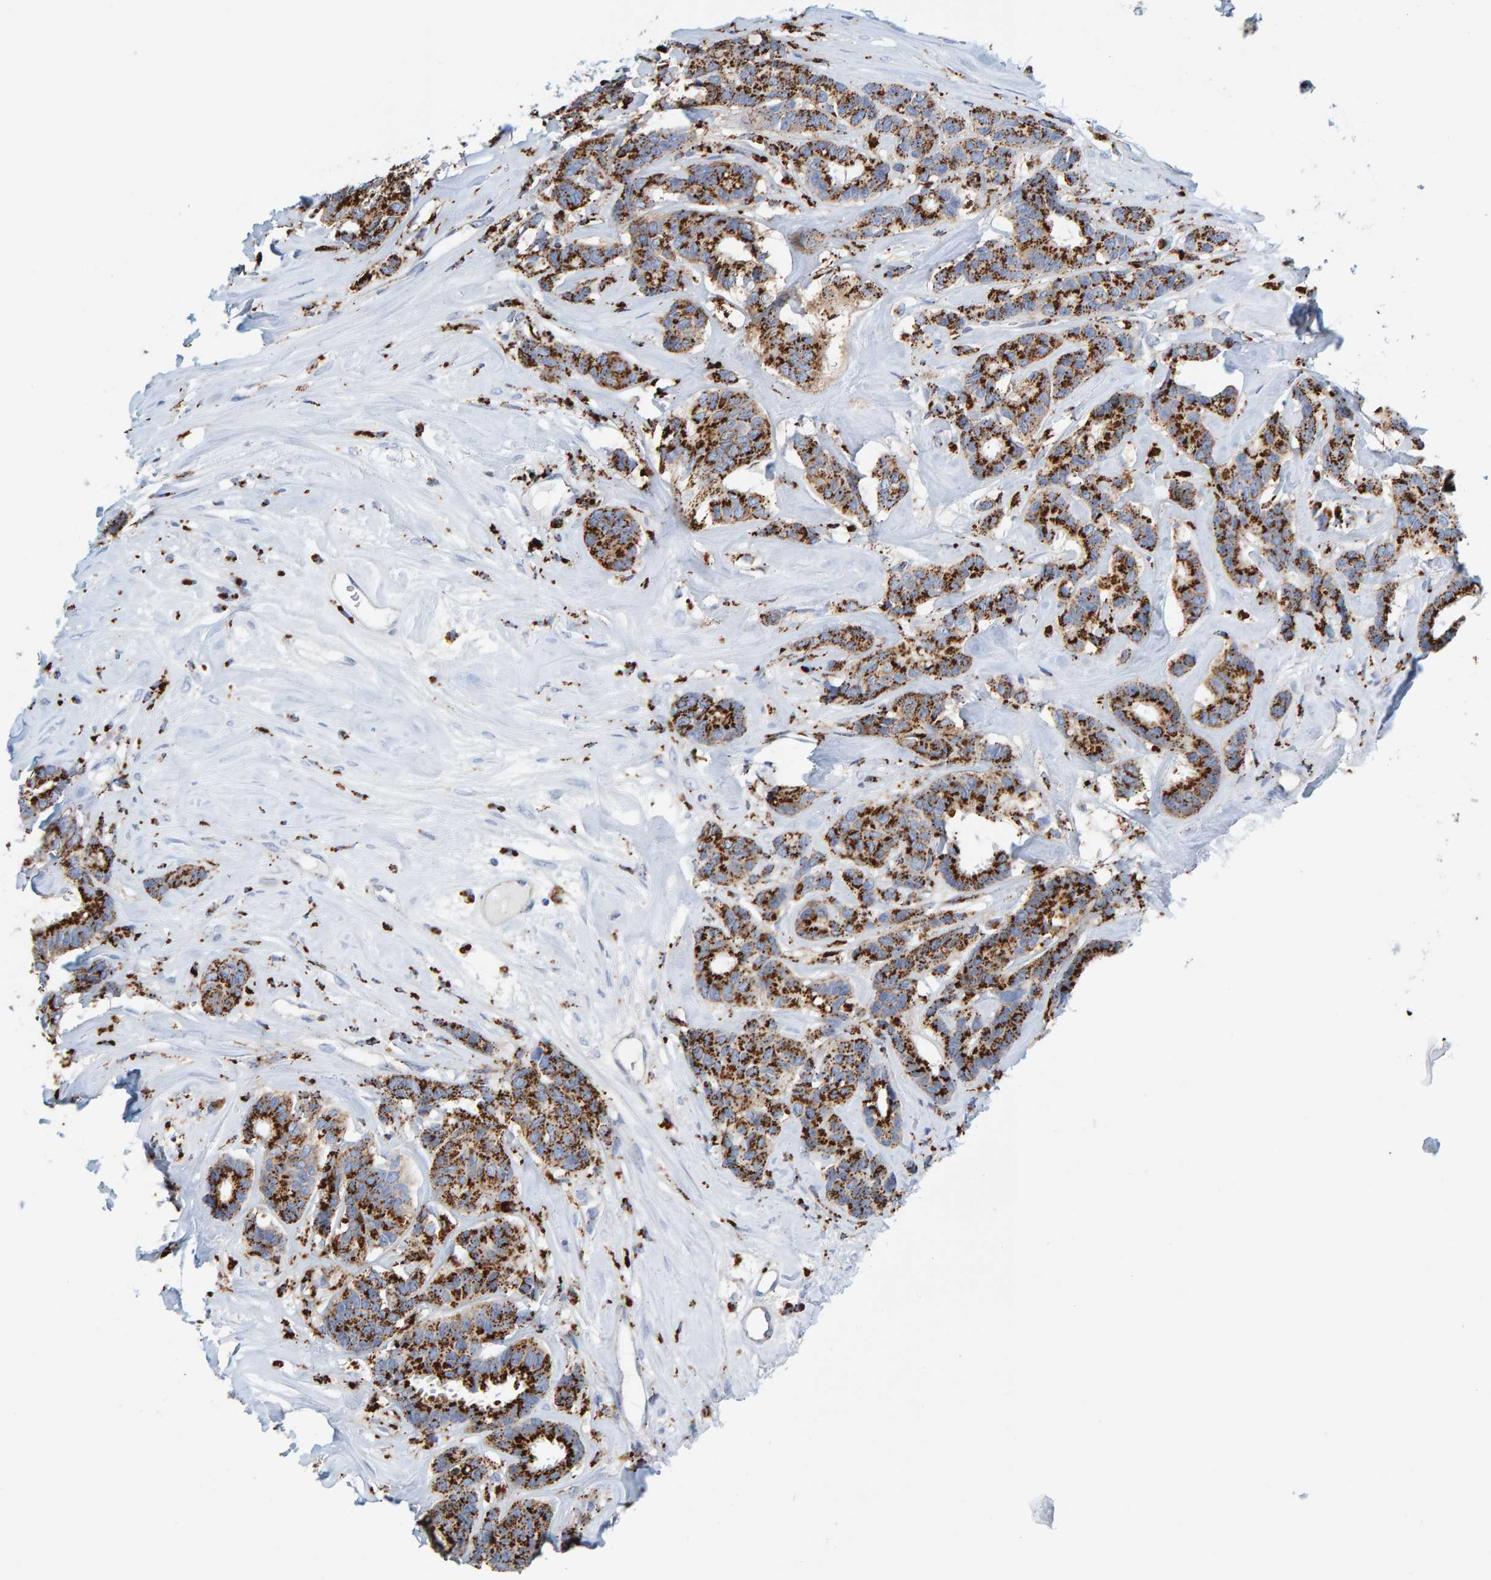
{"staining": {"intensity": "strong", "quantity": ">75%", "location": "cytoplasmic/membranous"}, "tissue": "breast cancer", "cell_type": "Tumor cells", "image_type": "cancer", "snomed": [{"axis": "morphology", "description": "Duct carcinoma"}, {"axis": "topography", "description": "Breast"}], "caption": "A histopathology image showing strong cytoplasmic/membranous positivity in about >75% of tumor cells in infiltrating ductal carcinoma (breast), as visualized by brown immunohistochemical staining.", "gene": "BIN3", "patient": {"sex": "female", "age": 87}}